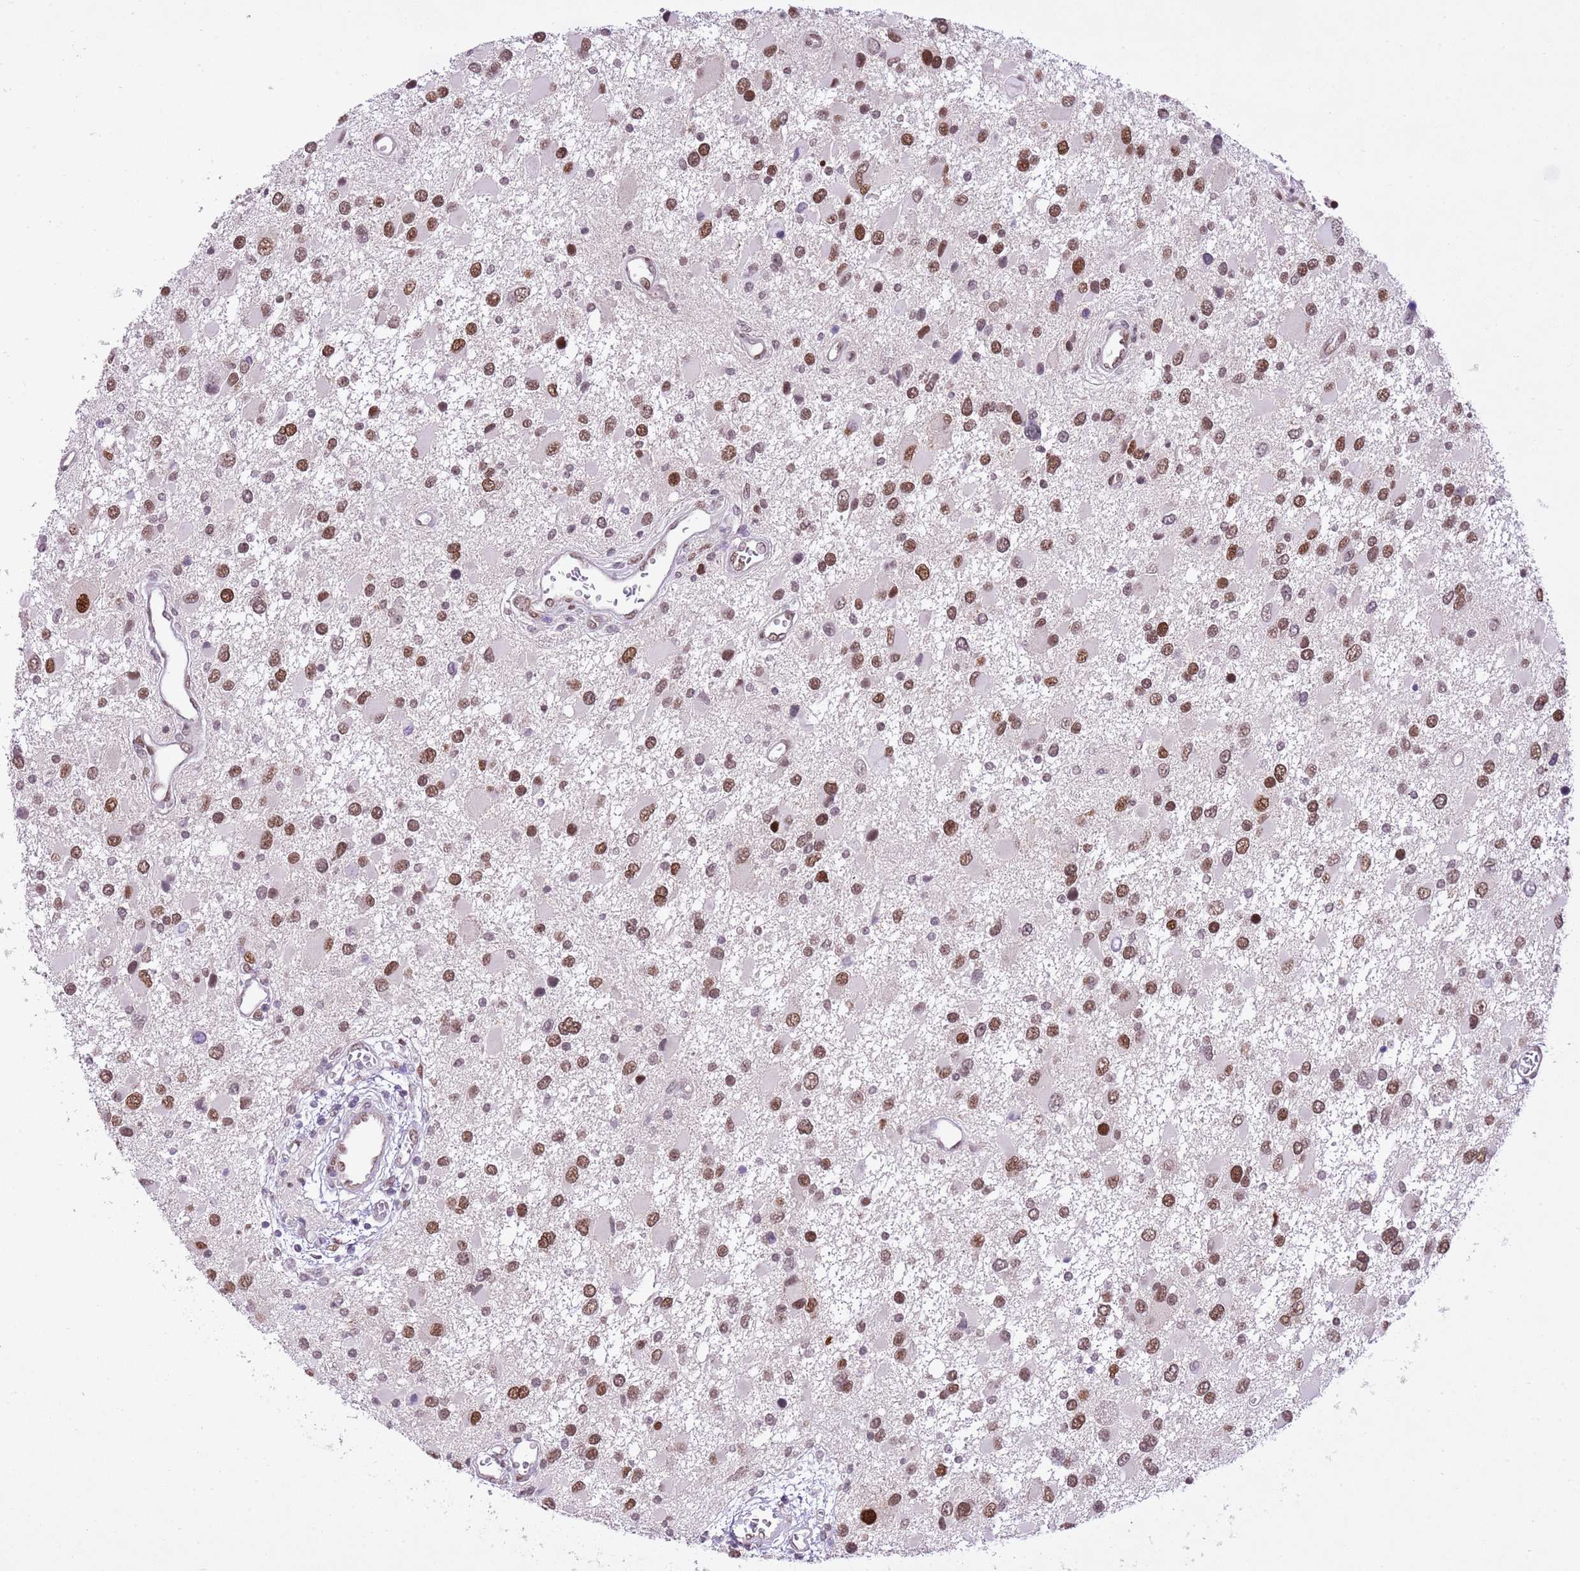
{"staining": {"intensity": "moderate", "quantity": ">75%", "location": "nuclear"}, "tissue": "glioma", "cell_type": "Tumor cells", "image_type": "cancer", "snomed": [{"axis": "morphology", "description": "Glioma, malignant, High grade"}, {"axis": "topography", "description": "Brain"}], "caption": "Protein expression analysis of malignant glioma (high-grade) reveals moderate nuclear positivity in about >75% of tumor cells.", "gene": "NACC2", "patient": {"sex": "male", "age": 53}}